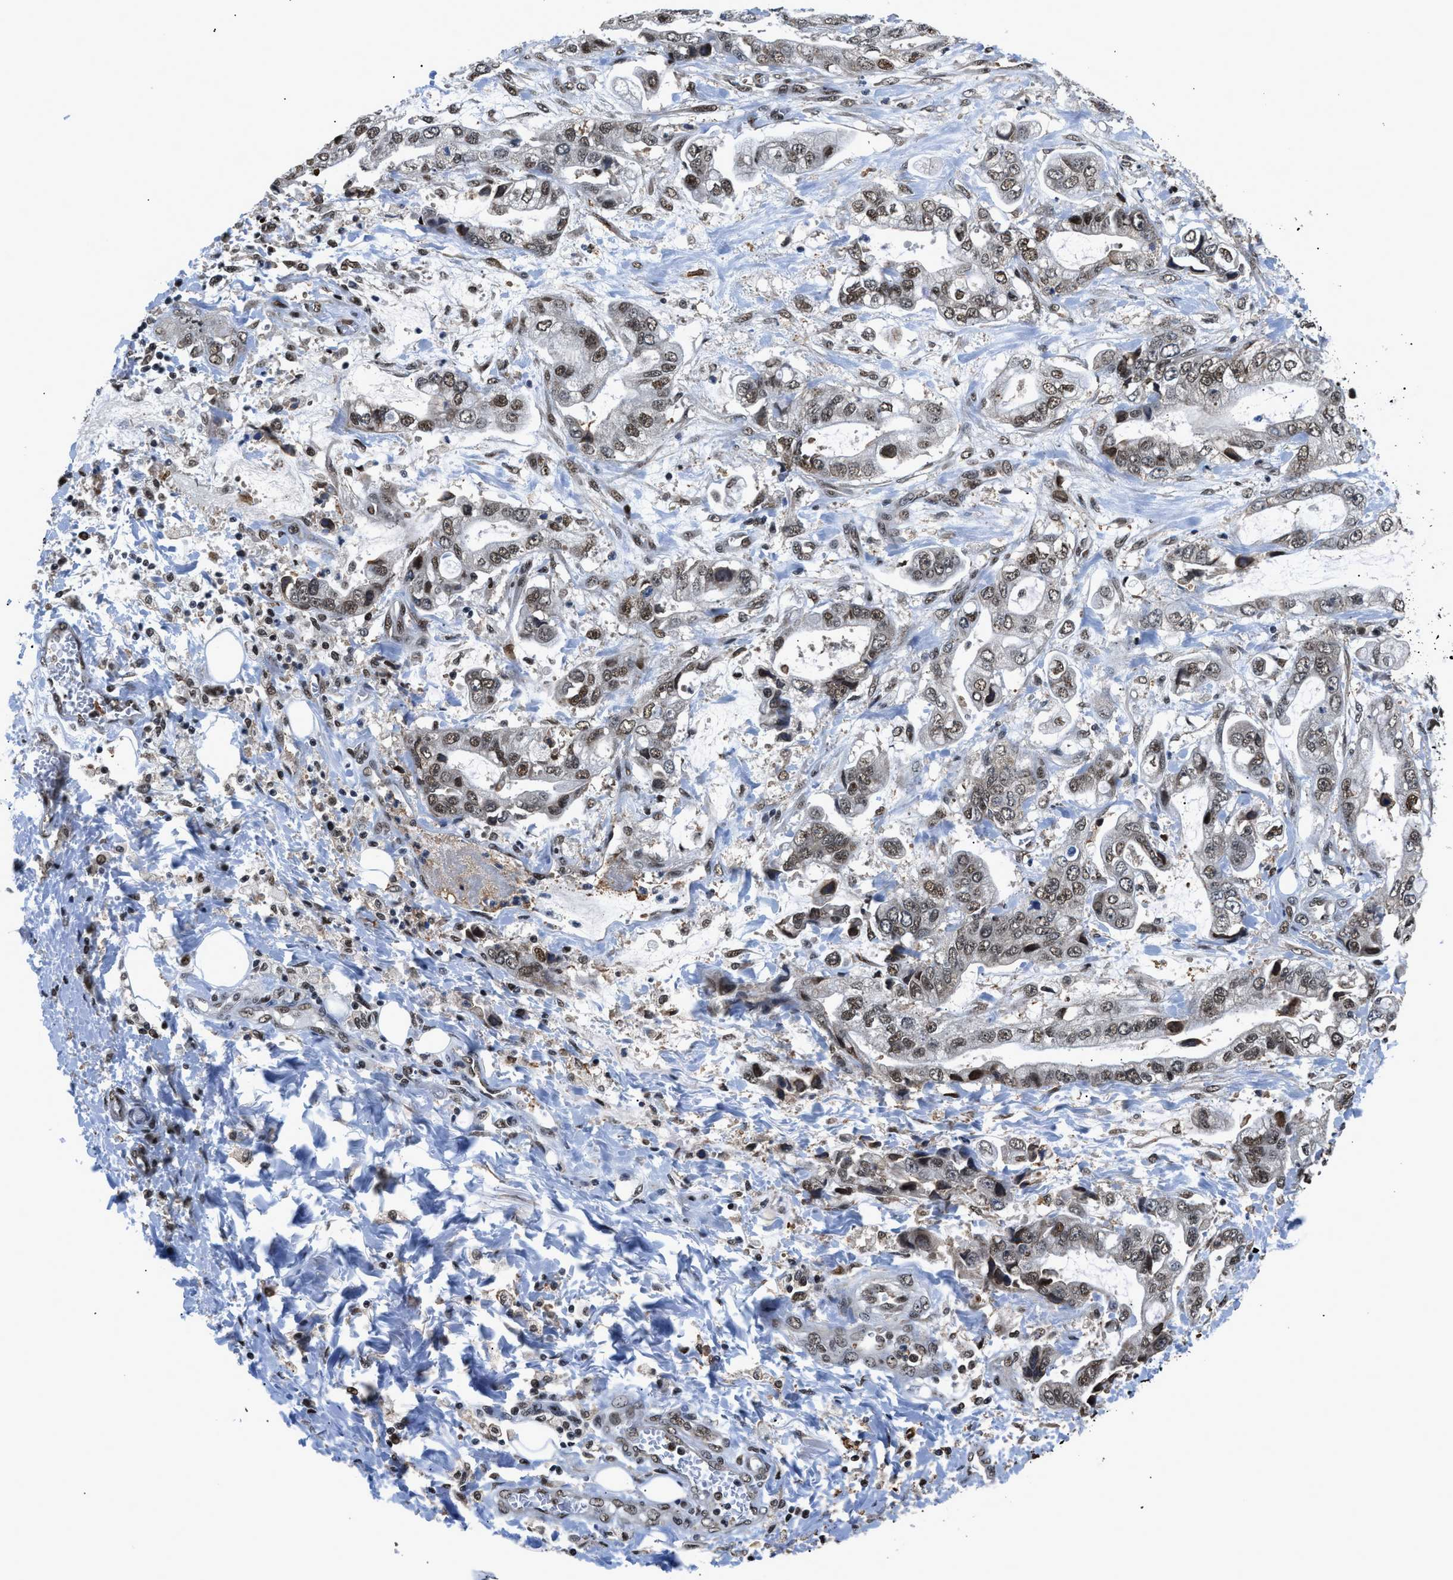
{"staining": {"intensity": "strong", "quantity": ">75%", "location": "nuclear"}, "tissue": "stomach cancer", "cell_type": "Tumor cells", "image_type": "cancer", "snomed": [{"axis": "morphology", "description": "Normal tissue, NOS"}, {"axis": "morphology", "description": "Adenocarcinoma, NOS"}, {"axis": "topography", "description": "Stomach"}], "caption": "A brown stain labels strong nuclear expression of a protein in human stomach cancer (adenocarcinoma) tumor cells. The protein is shown in brown color, while the nuclei are stained blue.", "gene": "HNRNPH2", "patient": {"sex": "male", "age": 62}}